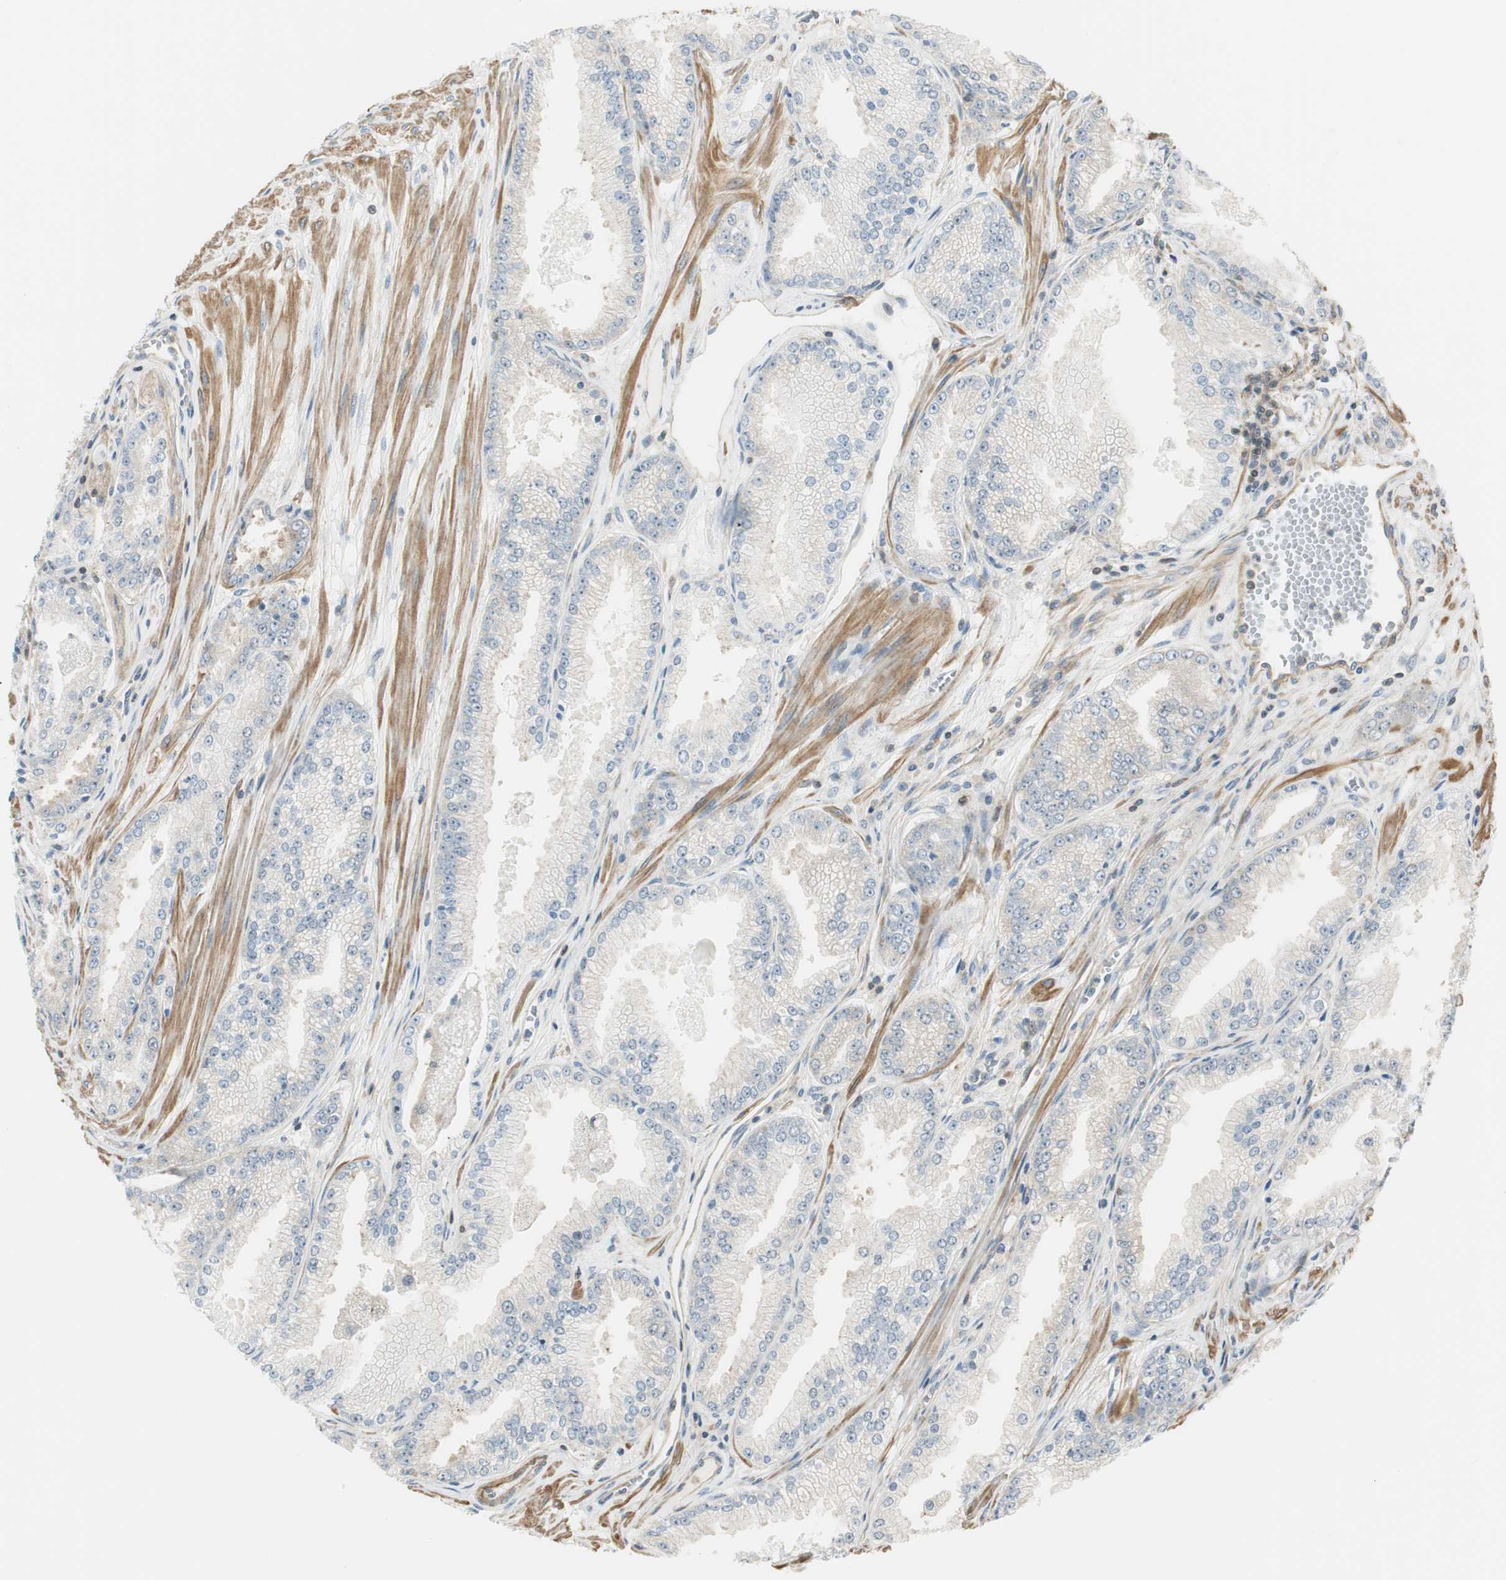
{"staining": {"intensity": "negative", "quantity": "none", "location": "none"}, "tissue": "prostate cancer", "cell_type": "Tumor cells", "image_type": "cancer", "snomed": [{"axis": "morphology", "description": "Adenocarcinoma, High grade"}, {"axis": "topography", "description": "Prostate"}], "caption": "Human prostate adenocarcinoma (high-grade) stained for a protein using immunohistochemistry (IHC) displays no staining in tumor cells.", "gene": "PI4K2B", "patient": {"sex": "male", "age": 61}}